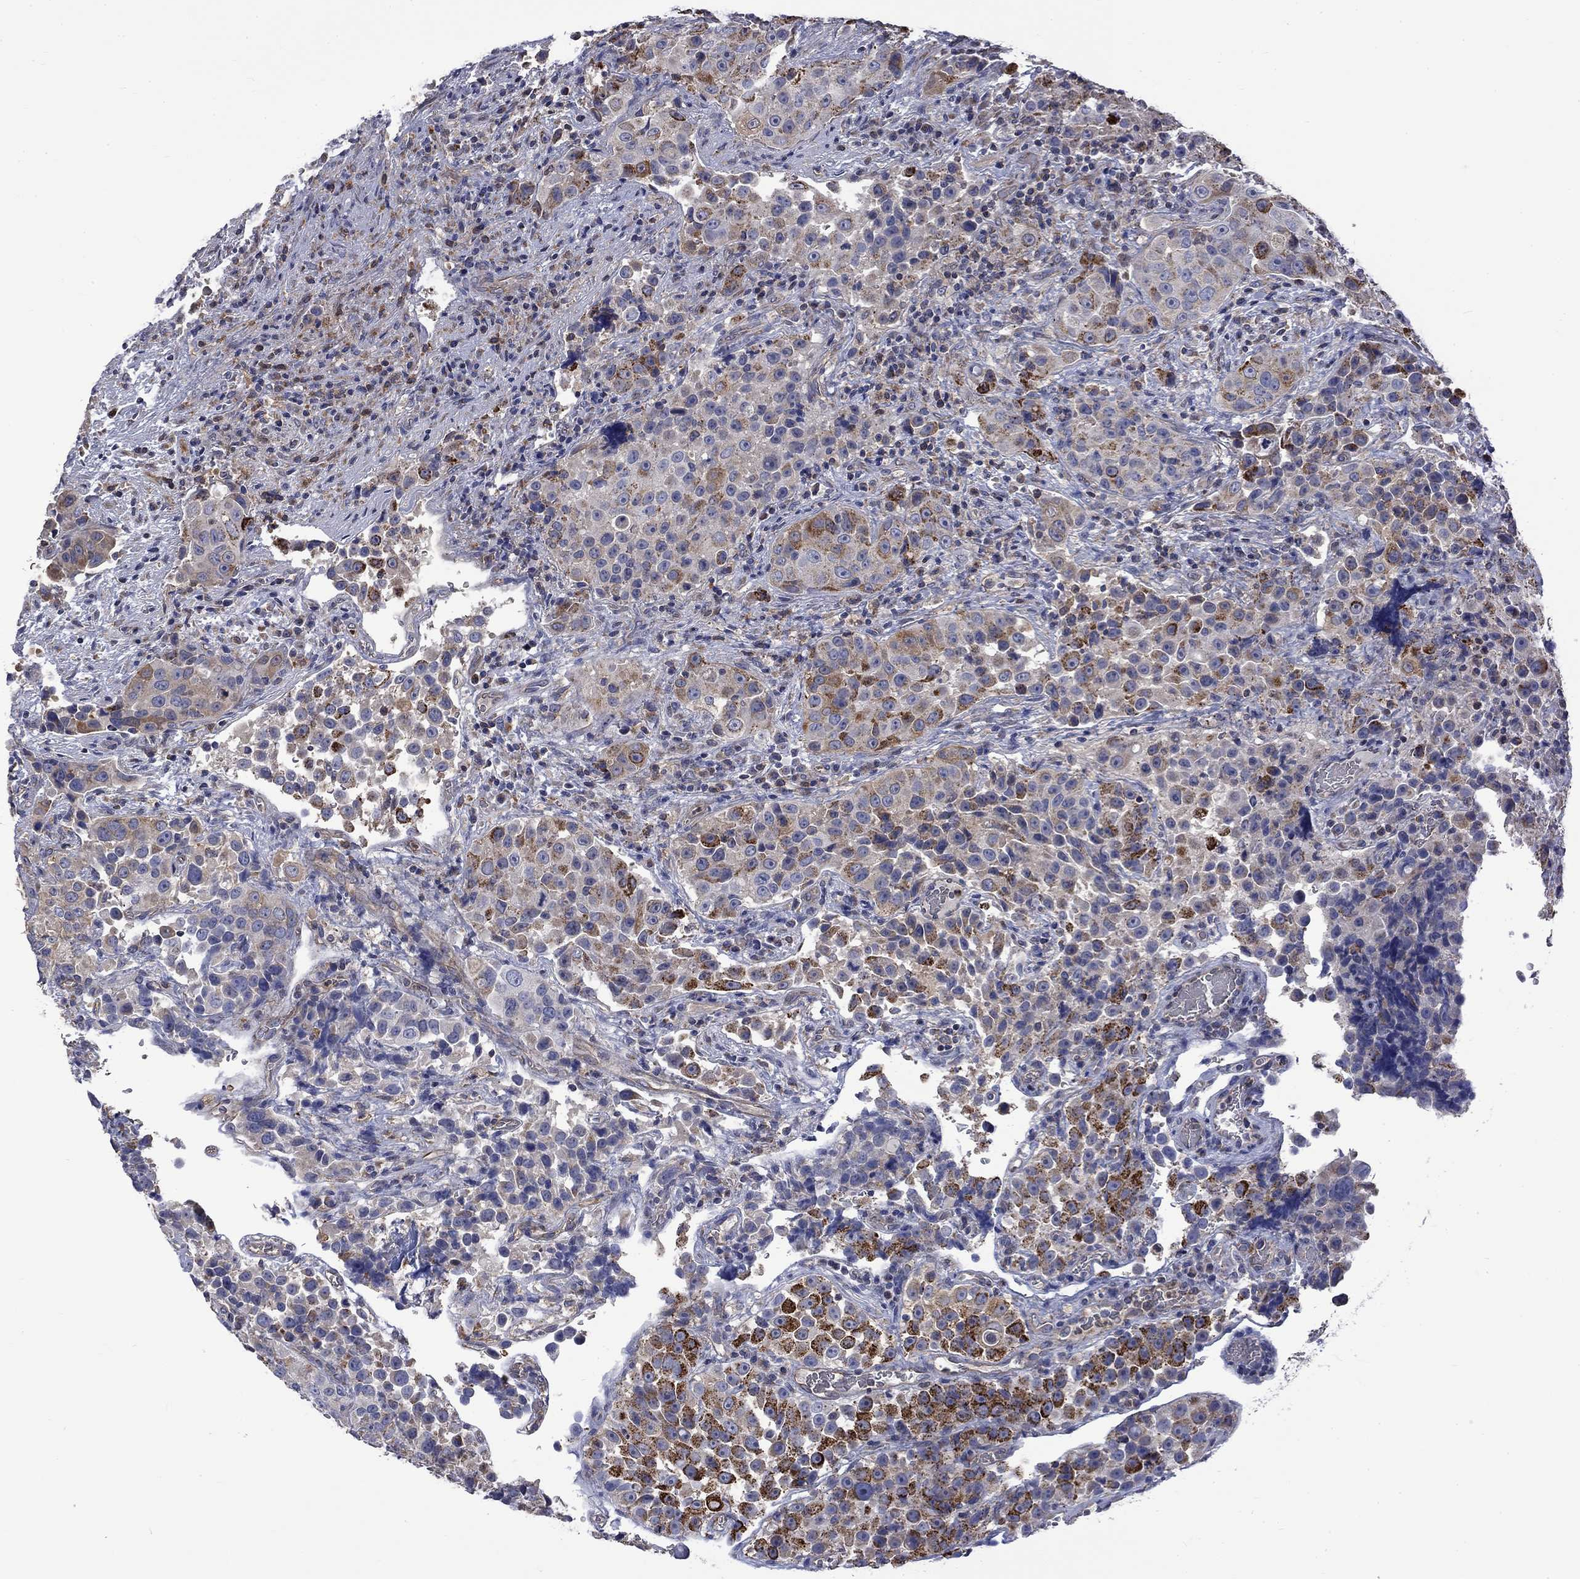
{"staining": {"intensity": "strong", "quantity": "<25%", "location": "cytoplasmic/membranous"}, "tissue": "urothelial cancer", "cell_type": "Tumor cells", "image_type": "cancer", "snomed": [{"axis": "morphology", "description": "Urothelial carcinoma, NOS"}, {"axis": "topography", "description": "Urinary bladder"}], "caption": "An image of human urothelial cancer stained for a protein displays strong cytoplasmic/membranous brown staining in tumor cells.", "gene": "CAMKK2", "patient": {"sex": "male", "age": 52}}